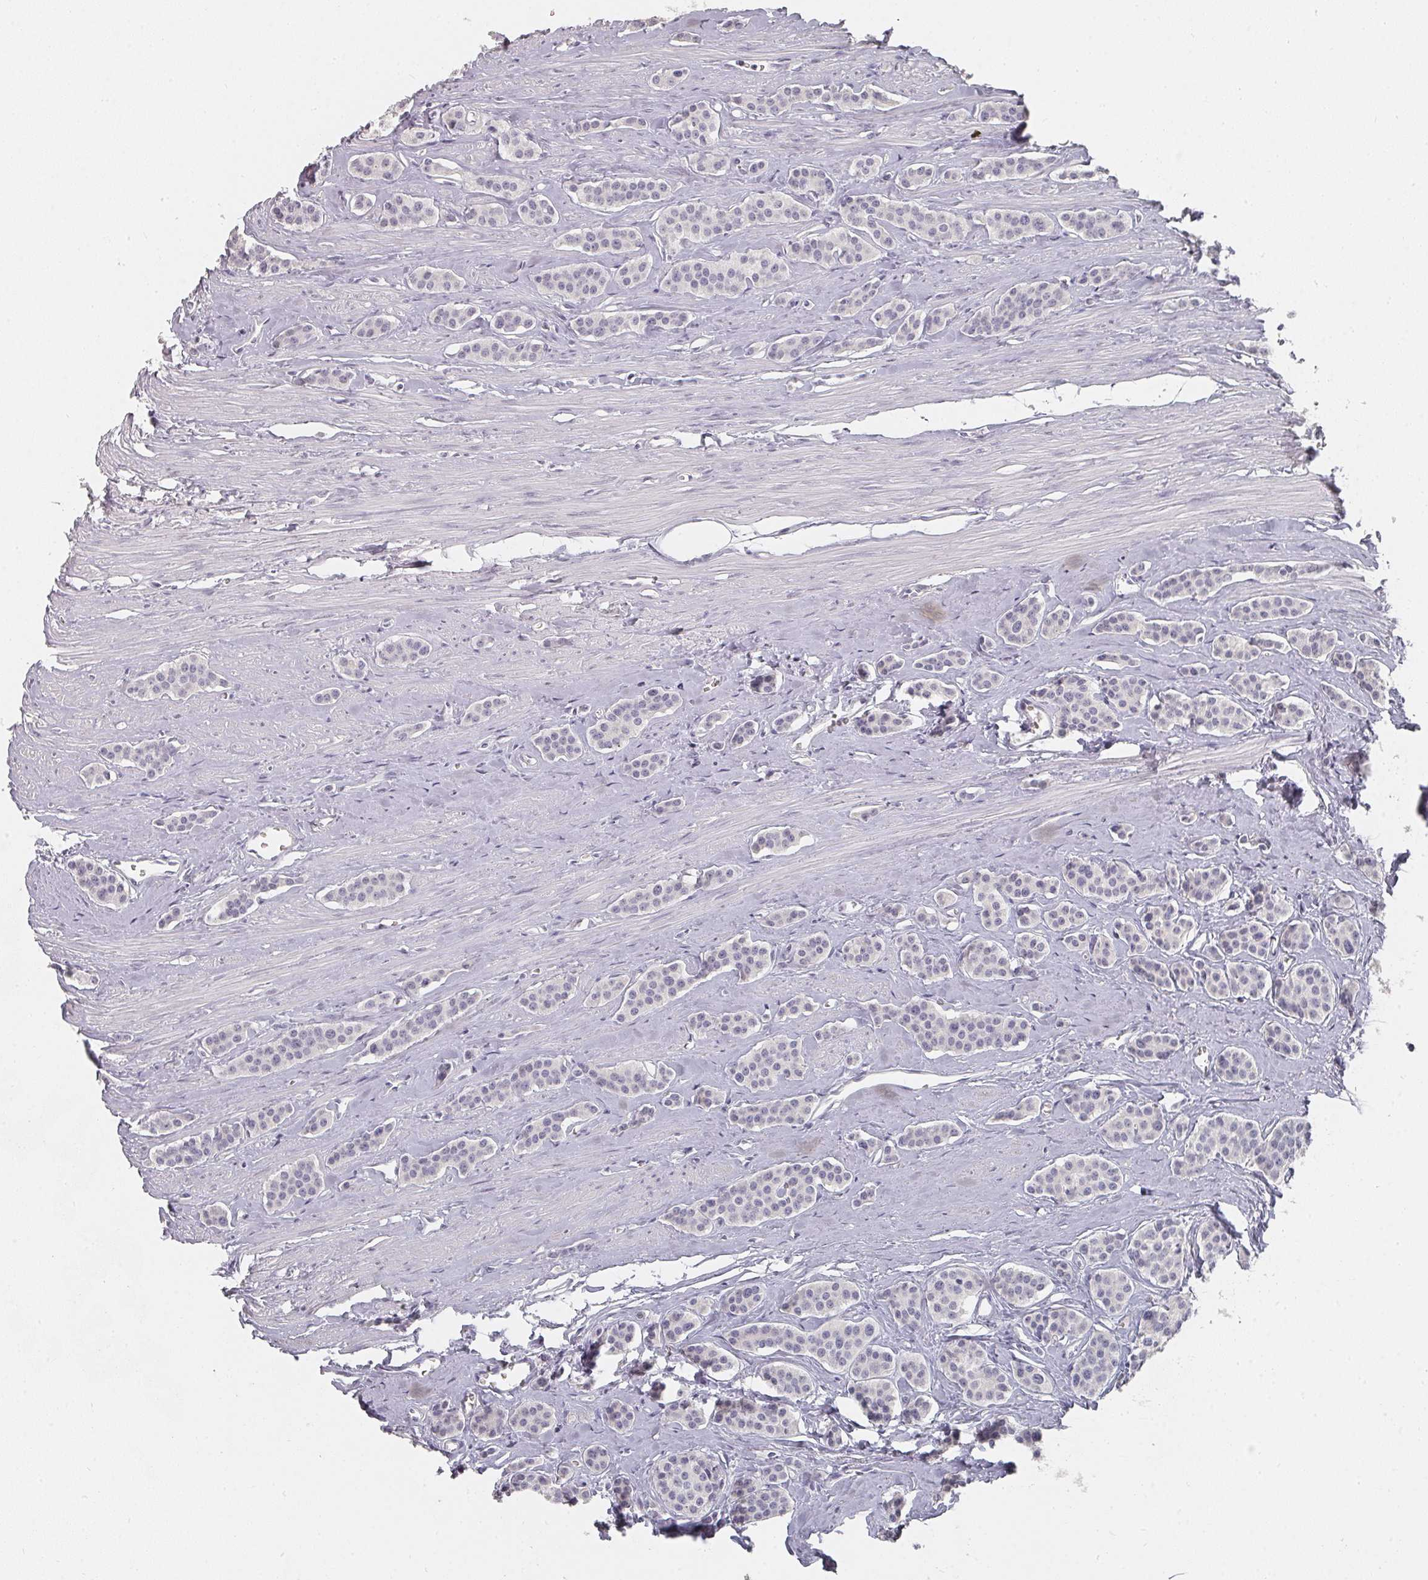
{"staining": {"intensity": "negative", "quantity": "none", "location": "none"}, "tissue": "carcinoid", "cell_type": "Tumor cells", "image_type": "cancer", "snomed": [{"axis": "morphology", "description": "Carcinoid, malignant, NOS"}, {"axis": "topography", "description": "Small intestine"}], "caption": "The photomicrograph exhibits no significant expression in tumor cells of carcinoid (malignant).", "gene": "SHISA2", "patient": {"sex": "male", "age": 60}}